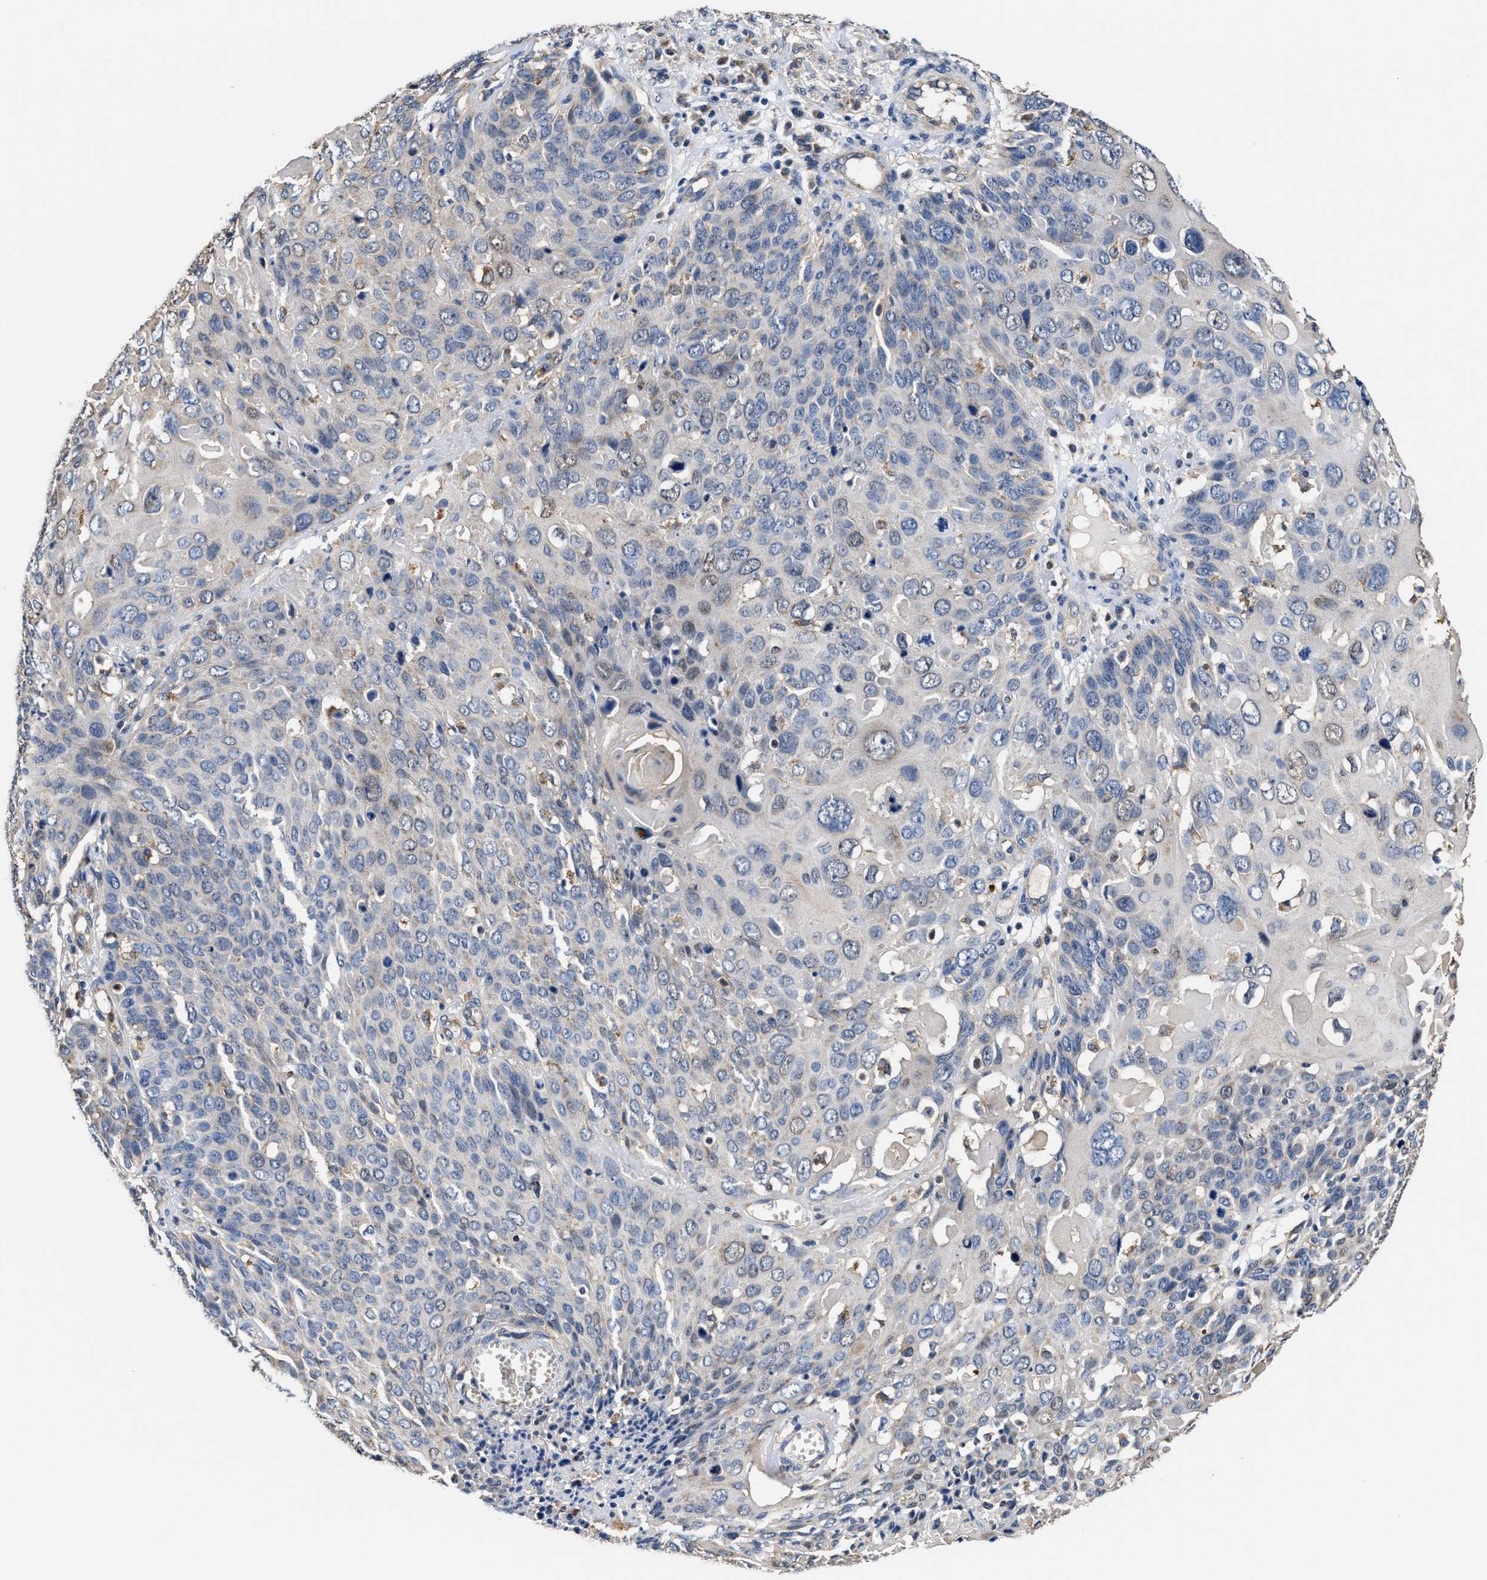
{"staining": {"intensity": "negative", "quantity": "none", "location": "none"}, "tissue": "cervical cancer", "cell_type": "Tumor cells", "image_type": "cancer", "snomed": [{"axis": "morphology", "description": "Squamous cell carcinoma, NOS"}, {"axis": "topography", "description": "Cervix"}], "caption": "Immunohistochemistry (IHC) image of human squamous cell carcinoma (cervical) stained for a protein (brown), which shows no positivity in tumor cells.", "gene": "ACLY", "patient": {"sex": "female", "age": 74}}